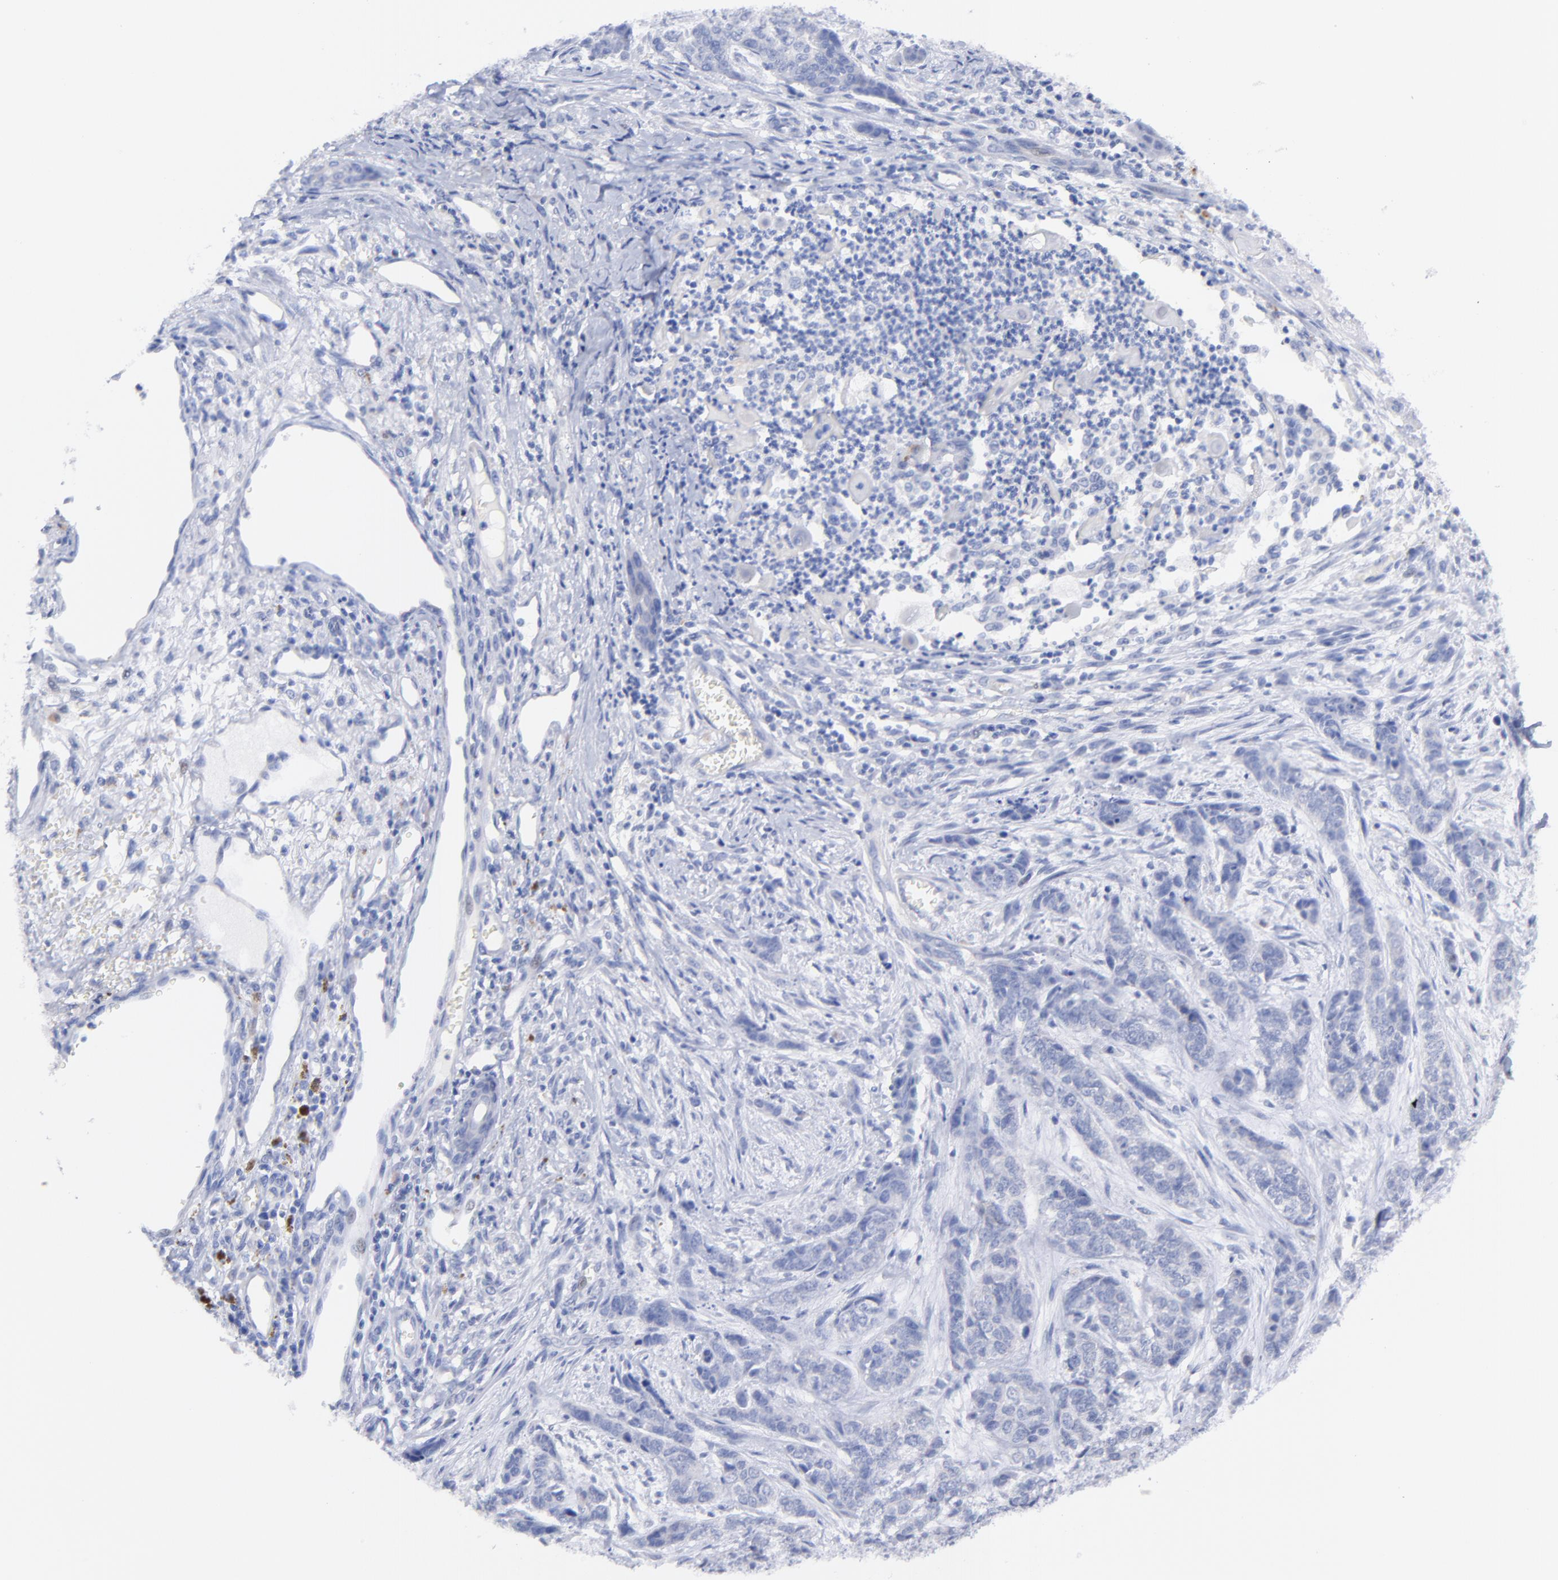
{"staining": {"intensity": "negative", "quantity": "none", "location": "none"}, "tissue": "skin cancer", "cell_type": "Tumor cells", "image_type": "cancer", "snomed": [{"axis": "morphology", "description": "Basal cell carcinoma"}, {"axis": "topography", "description": "Skin"}], "caption": "Skin cancer was stained to show a protein in brown. There is no significant staining in tumor cells.", "gene": "CFAP57", "patient": {"sex": "female", "age": 64}}